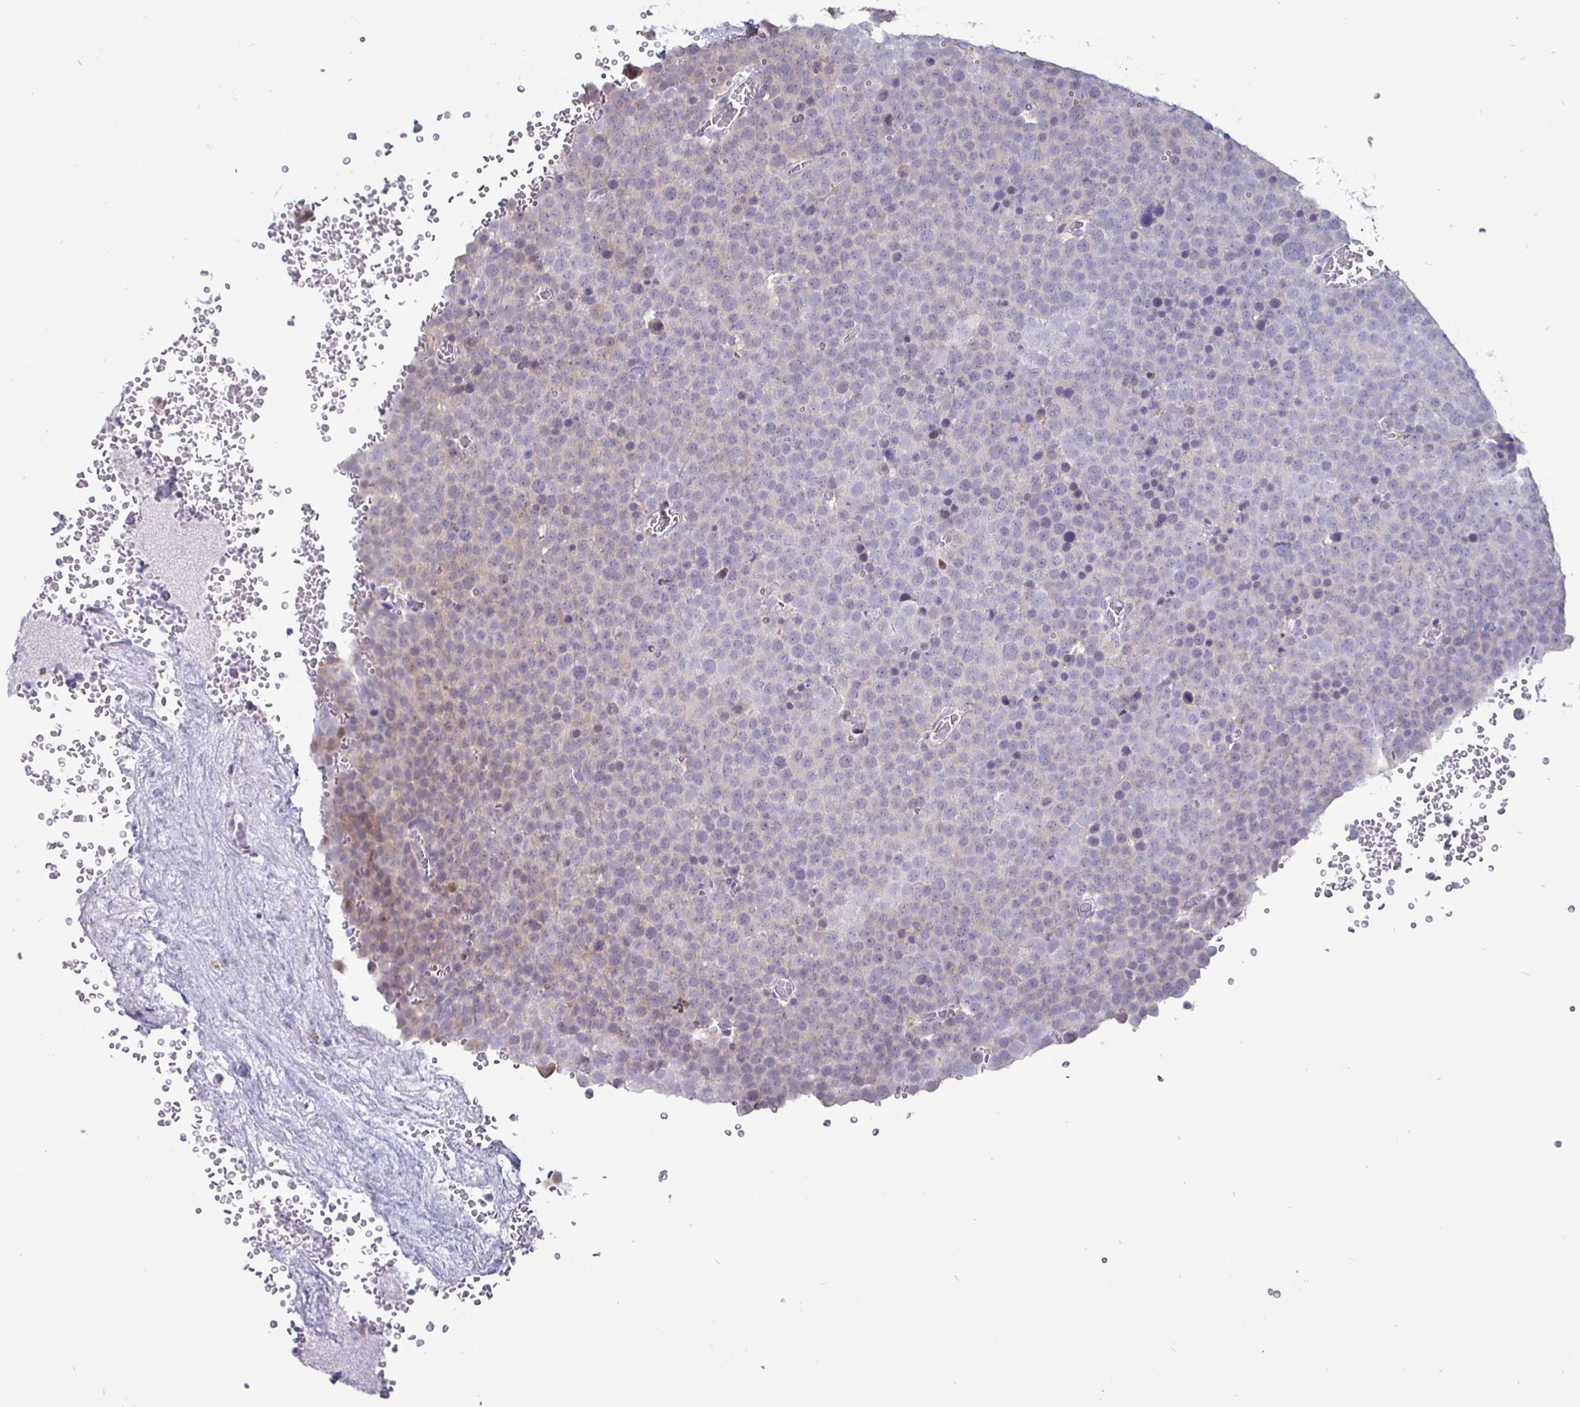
{"staining": {"intensity": "weak", "quantity": "<25%", "location": "cytoplasmic/membranous"}, "tissue": "testis cancer", "cell_type": "Tumor cells", "image_type": "cancer", "snomed": [{"axis": "morphology", "description": "Seminoma, NOS"}, {"axis": "topography", "description": "Testis"}], "caption": "Seminoma (testis) was stained to show a protein in brown. There is no significant staining in tumor cells. (DAB immunohistochemistry with hematoxylin counter stain).", "gene": "OOSP2", "patient": {"sex": "male", "age": 71}}